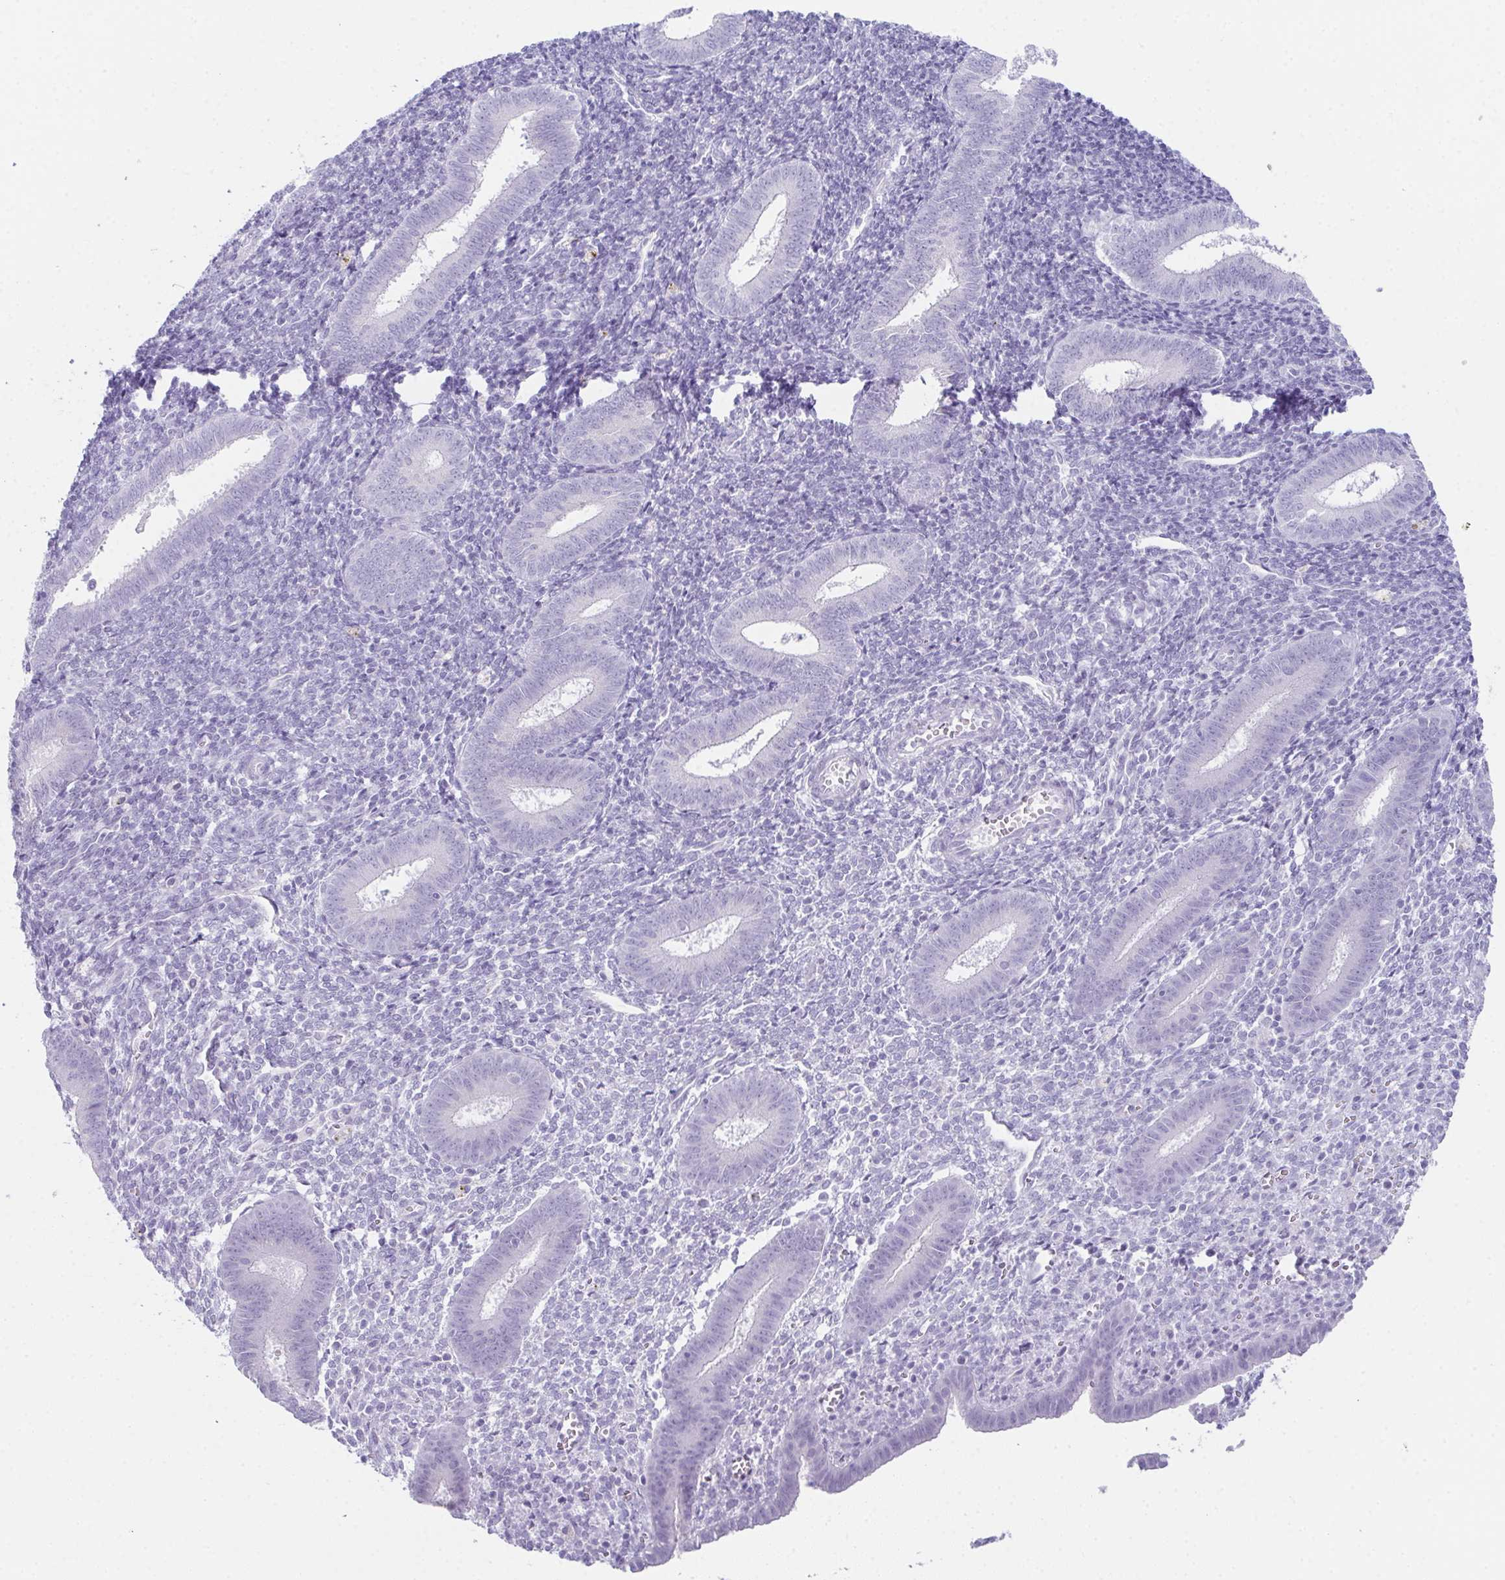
{"staining": {"intensity": "negative", "quantity": "none", "location": "none"}, "tissue": "endometrium", "cell_type": "Cells in endometrial stroma", "image_type": "normal", "snomed": [{"axis": "morphology", "description": "Normal tissue, NOS"}, {"axis": "topography", "description": "Endometrium"}], "caption": "DAB immunohistochemical staining of normal endometrium shows no significant positivity in cells in endometrial stroma.", "gene": "TEX19", "patient": {"sex": "female", "age": 25}}